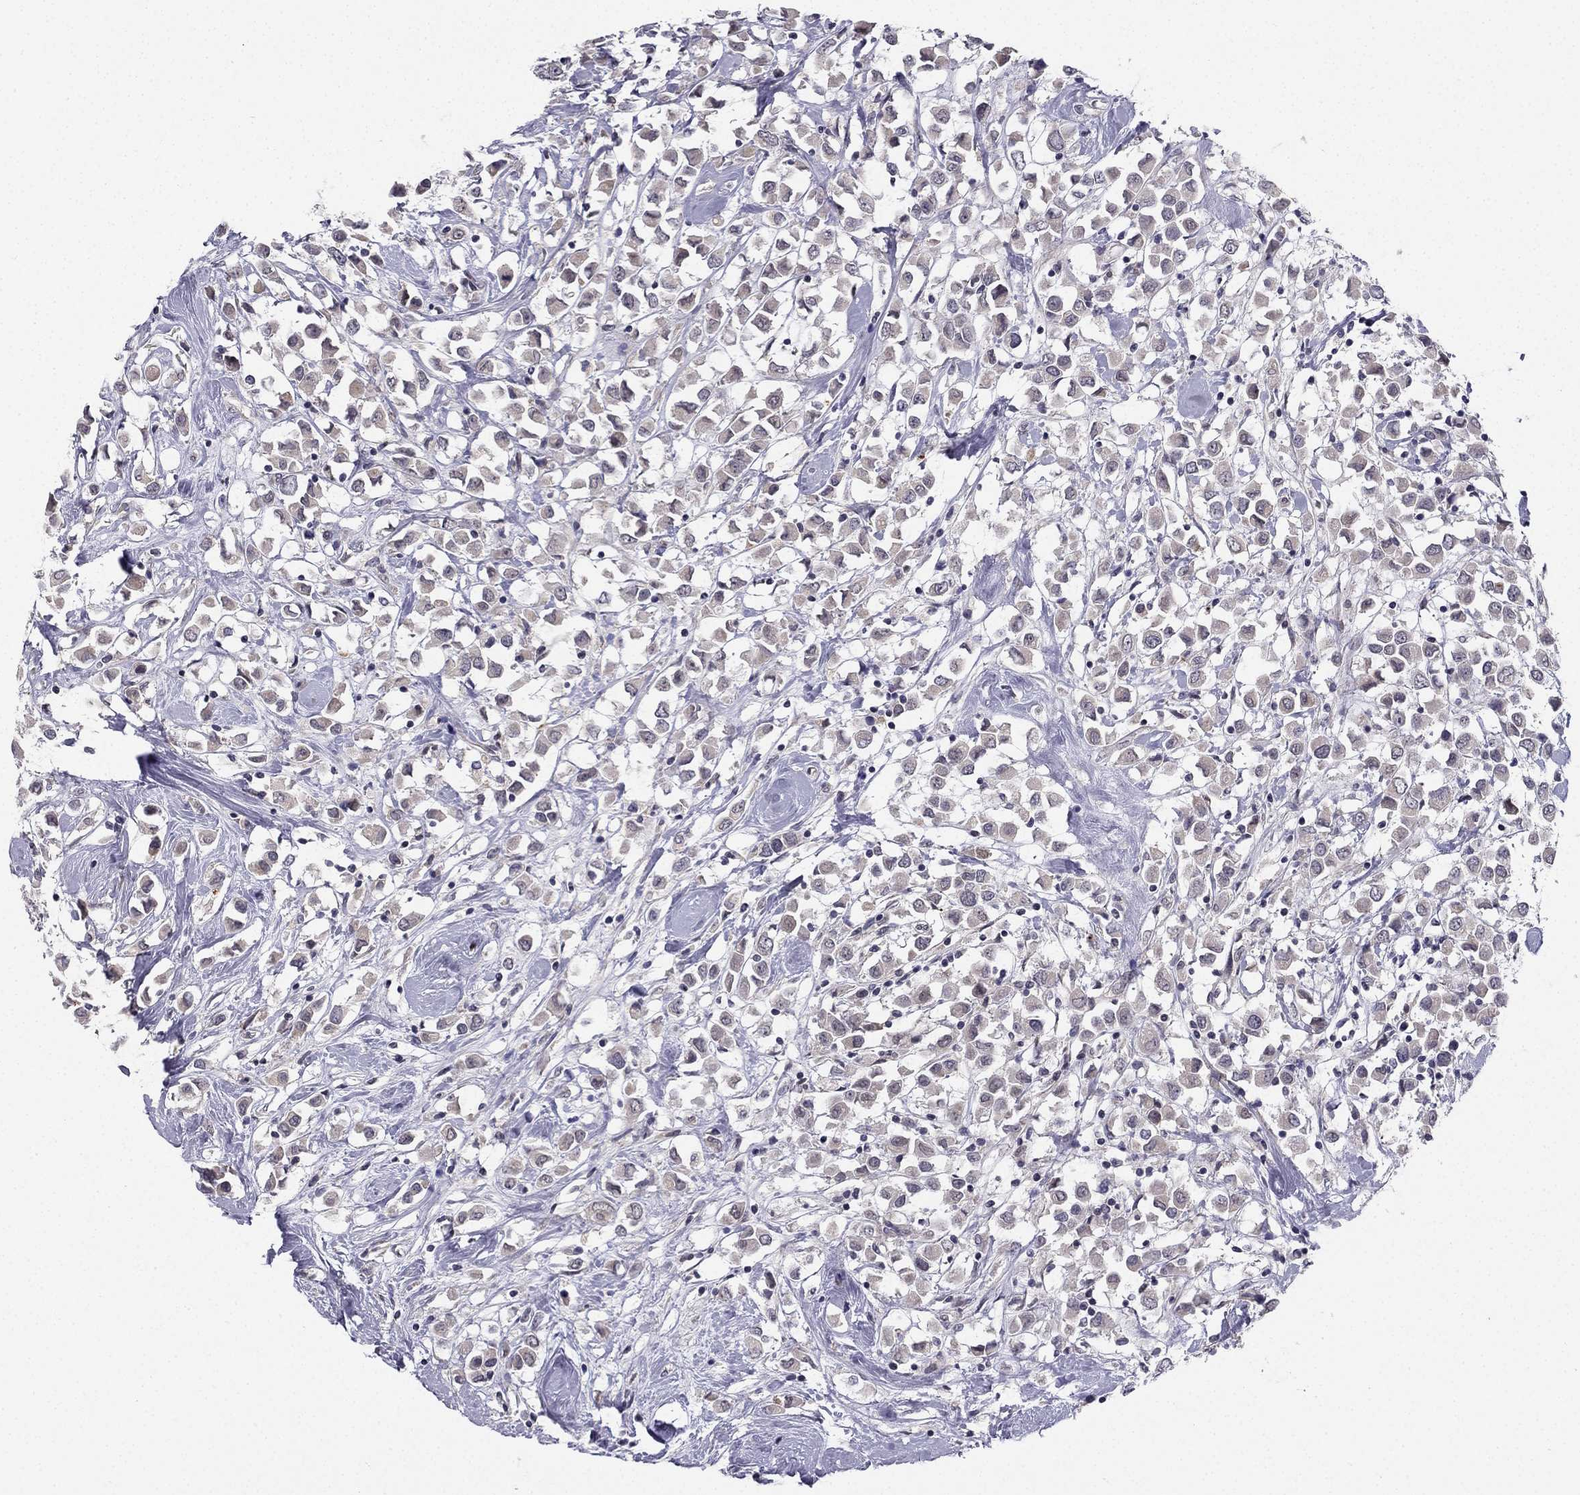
{"staining": {"intensity": "negative", "quantity": "none", "location": "none"}, "tissue": "breast cancer", "cell_type": "Tumor cells", "image_type": "cancer", "snomed": [{"axis": "morphology", "description": "Duct carcinoma"}, {"axis": "topography", "description": "Breast"}], "caption": "High power microscopy photomicrograph of an IHC image of infiltrating ductal carcinoma (breast), revealing no significant staining in tumor cells.", "gene": "CHST8", "patient": {"sex": "female", "age": 61}}